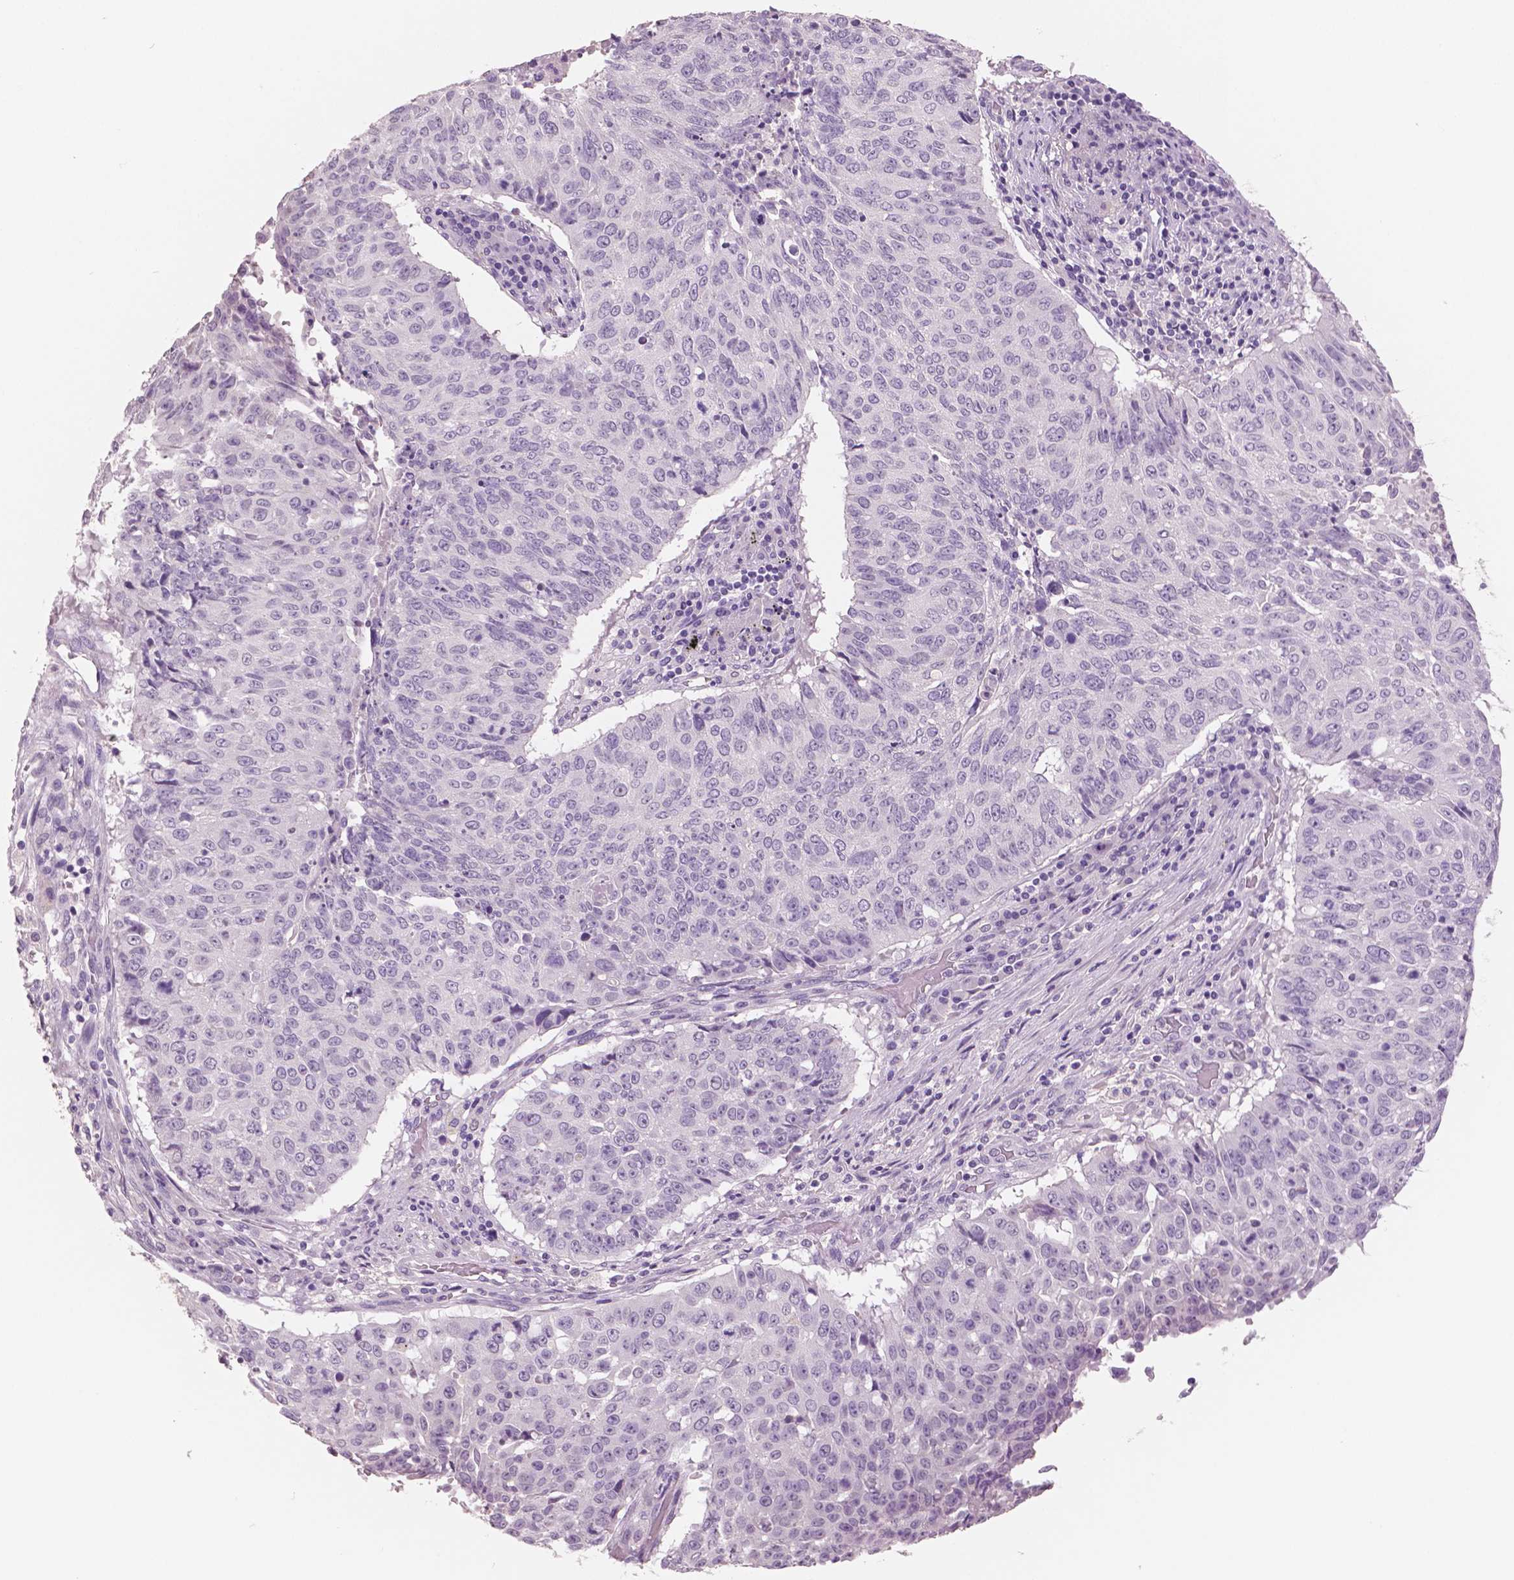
{"staining": {"intensity": "negative", "quantity": "none", "location": "none"}, "tissue": "lung cancer", "cell_type": "Tumor cells", "image_type": "cancer", "snomed": [{"axis": "morphology", "description": "Normal tissue, NOS"}, {"axis": "morphology", "description": "Squamous cell carcinoma, NOS"}, {"axis": "topography", "description": "Bronchus"}, {"axis": "topography", "description": "Lung"}], "caption": "Immunohistochemistry (IHC) of human squamous cell carcinoma (lung) displays no expression in tumor cells. (DAB (3,3'-diaminobenzidine) immunohistochemistry (IHC), high magnification).", "gene": "NECAB2", "patient": {"sex": "male", "age": 64}}